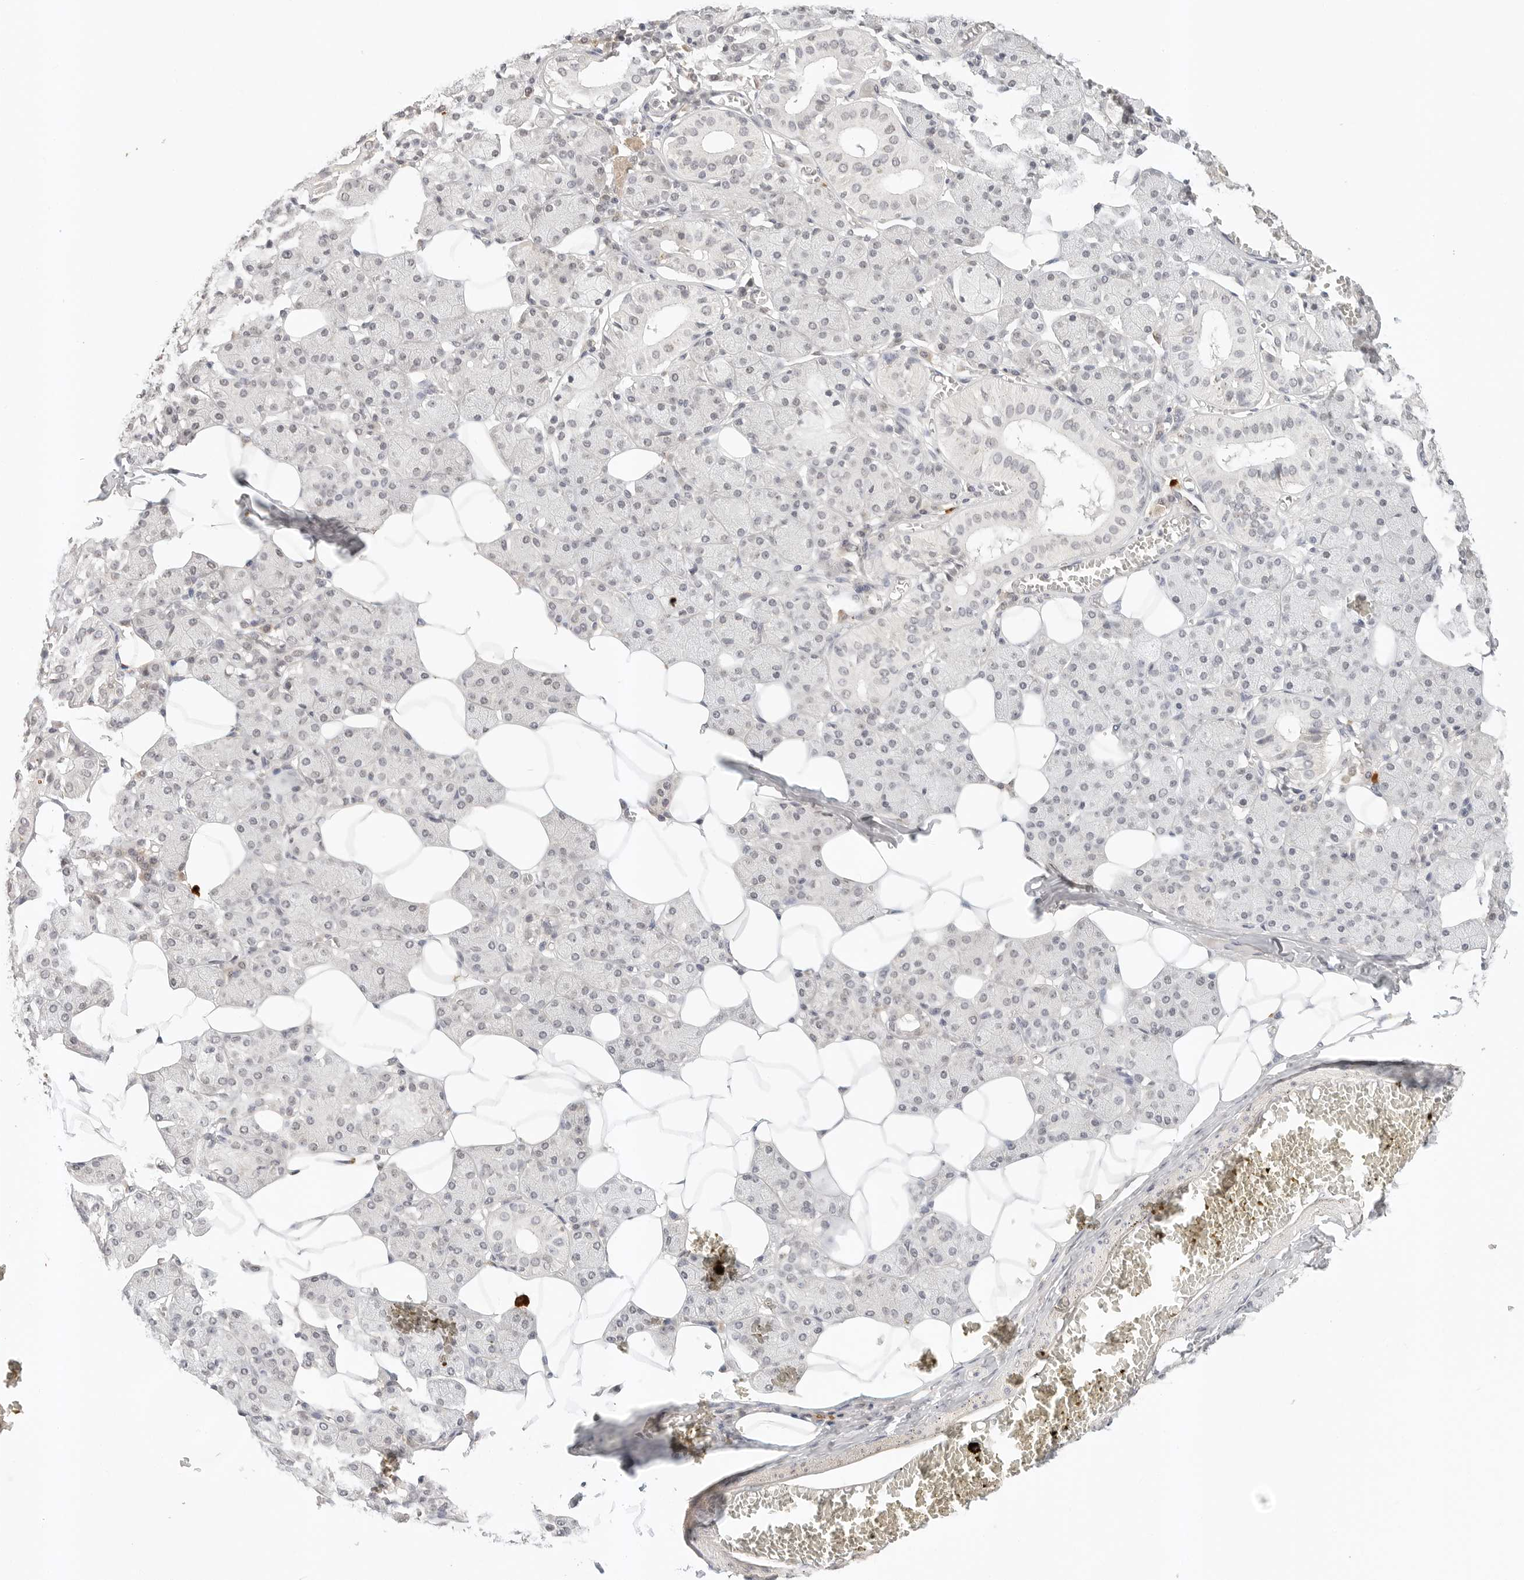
{"staining": {"intensity": "negative", "quantity": "none", "location": "none"}, "tissue": "salivary gland", "cell_type": "Glandular cells", "image_type": "normal", "snomed": [{"axis": "morphology", "description": "Normal tissue, NOS"}, {"axis": "topography", "description": "Salivary gland"}], "caption": "The photomicrograph displays no staining of glandular cells in benign salivary gland.", "gene": "IL24", "patient": {"sex": "female", "age": 33}}